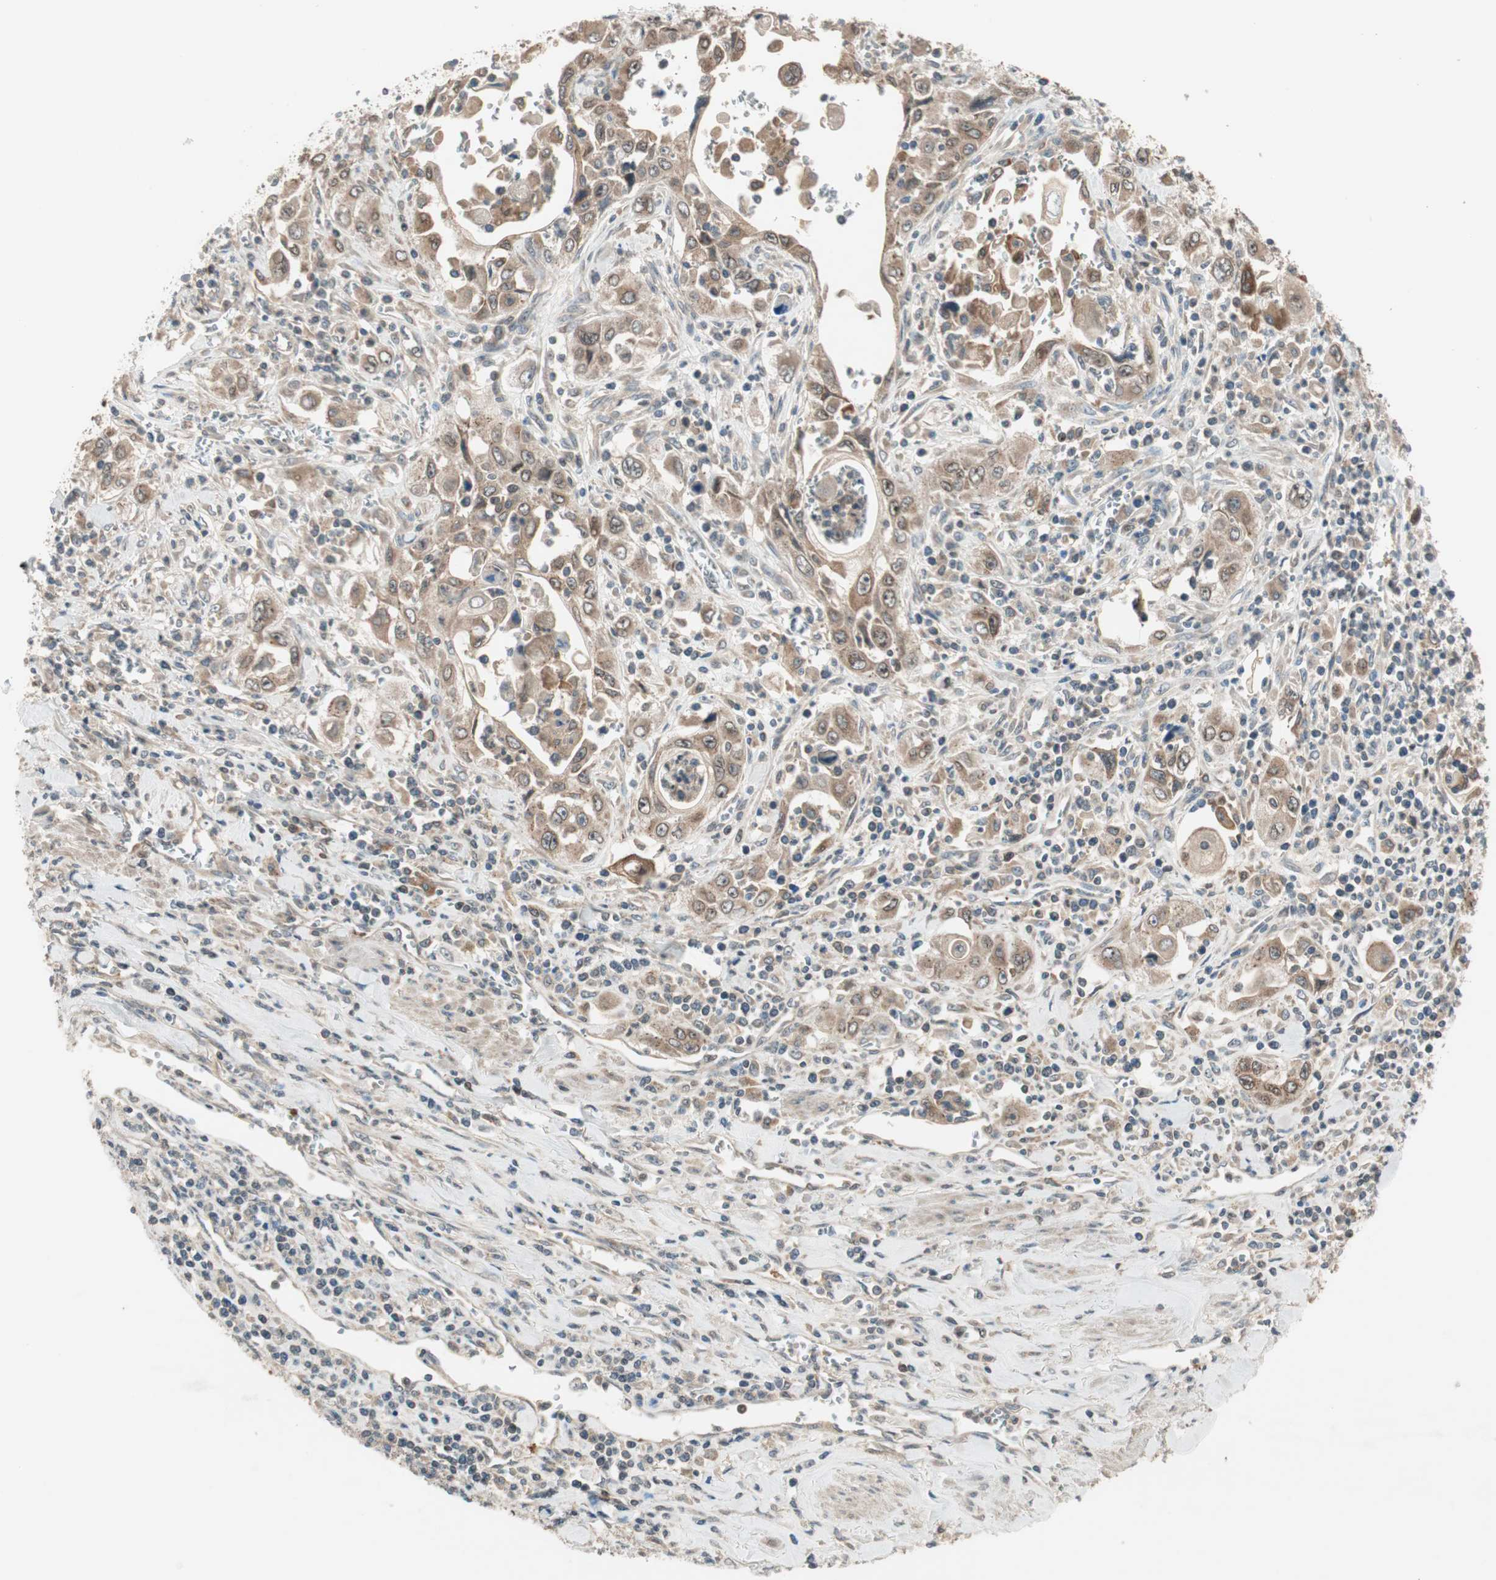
{"staining": {"intensity": "moderate", "quantity": ">75%", "location": "cytoplasmic/membranous"}, "tissue": "pancreatic cancer", "cell_type": "Tumor cells", "image_type": "cancer", "snomed": [{"axis": "morphology", "description": "Adenocarcinoma, NOS"}, {"axis": "topography", "description": "Pancreas"}], "caption": "Adenocarcinoma (pancreatic) stained with a protein marker displays moderate staining in tumor cells.", "gene": "ATP6AP2", "patient": {"sex": "male", "age": 70}}